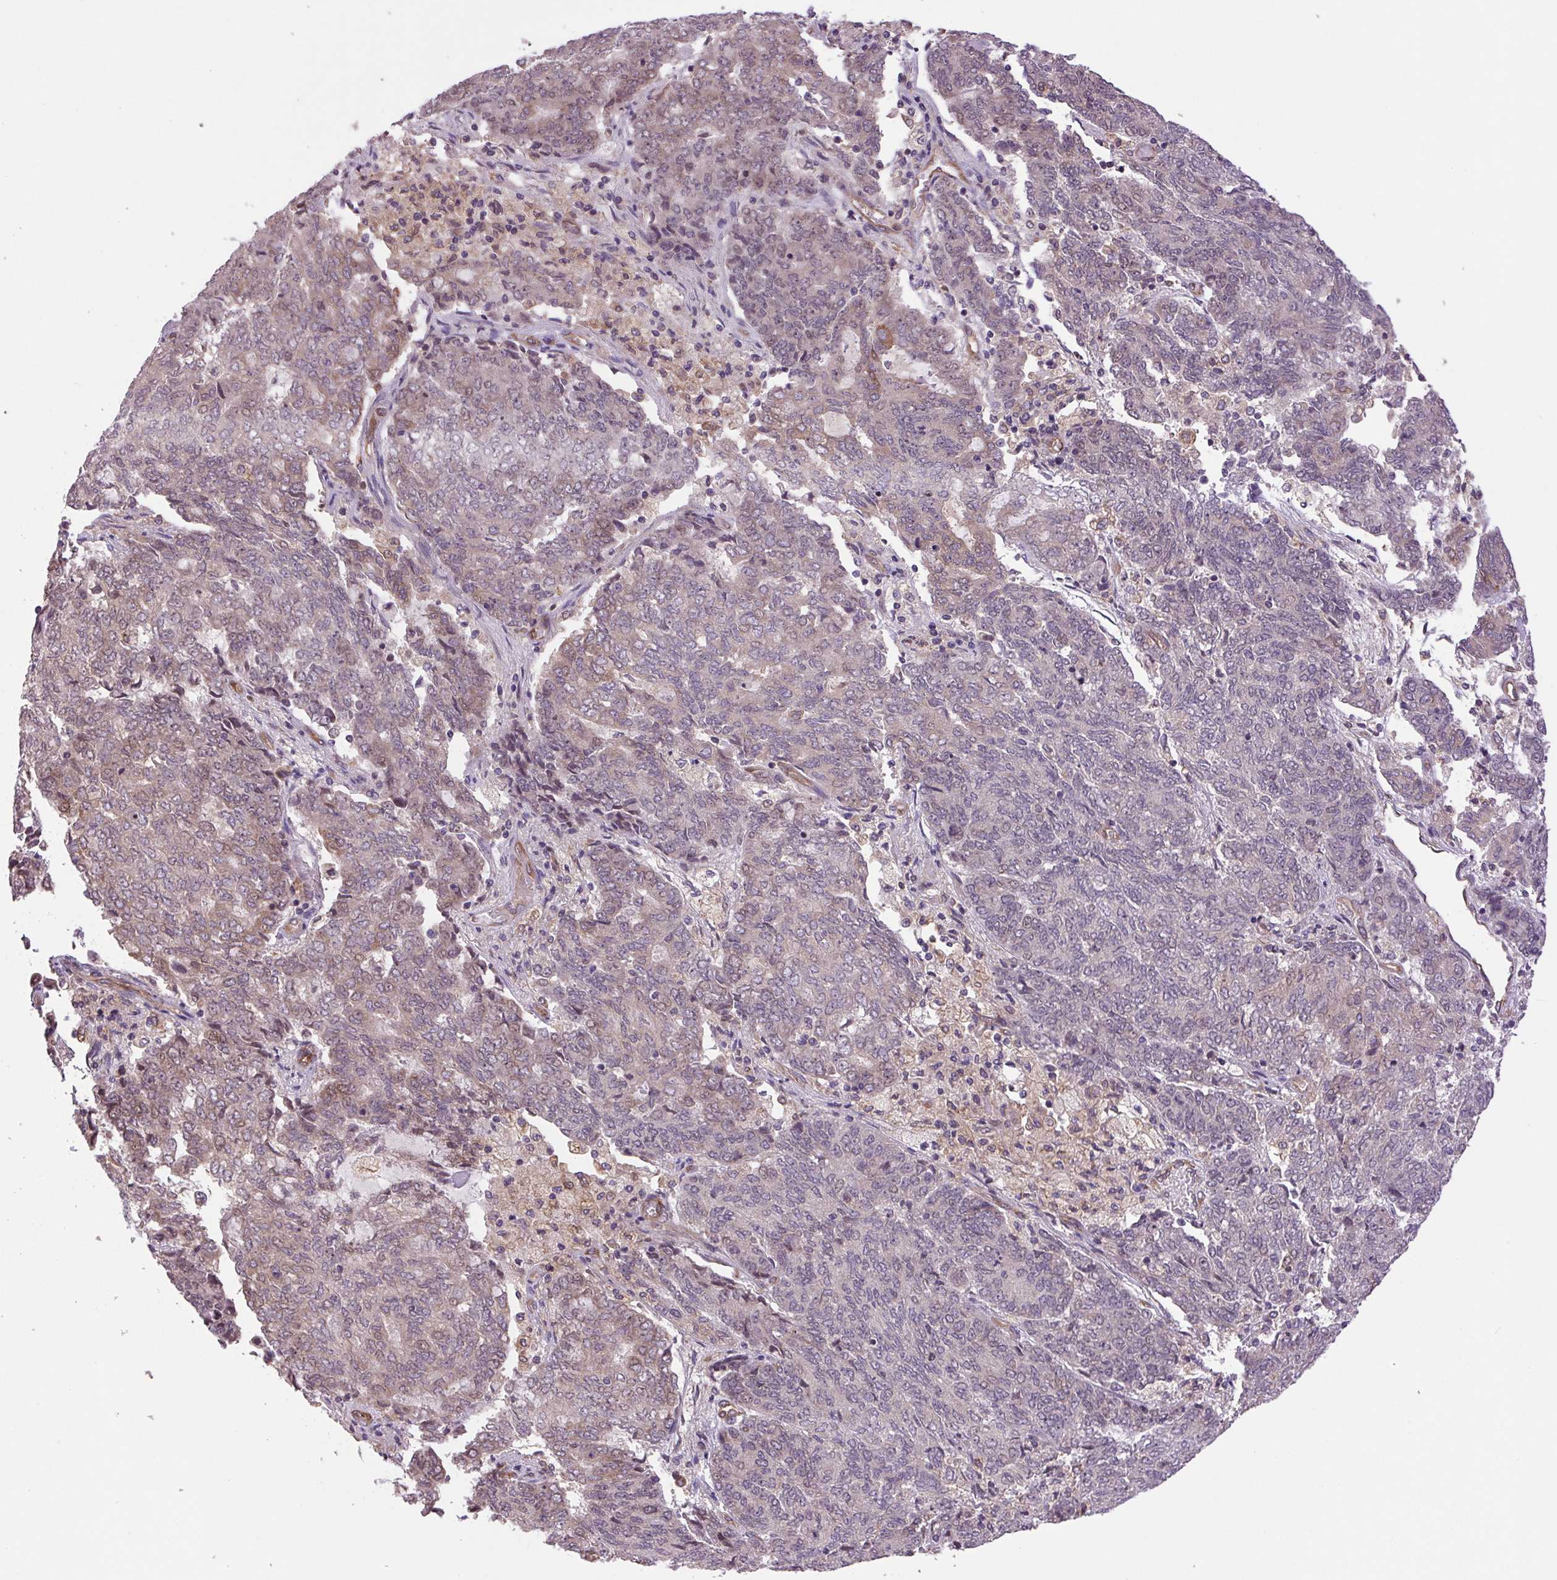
{"staining": {"intensity": "weak", "quantity": "25%-75%", "location": "cytoplasmic/membranous"}, "tissue": "endometrial cancer", "cell_type": "Tumor cells", "image_type": "cancer", "snomed": [{"axis": "morphology", "description": "Adenocarcinoma, NOS"}, {"axis": "topography", "description": "Endometrium"}], "caption": "Immunohistochemistry photomicrograph of neoplastic tissue: adenocarcinoma (endometrial) stained using immunohistochemistry (IHC) shows low levels of weak protein expression localized specifically in the cytoplasmic/membranous of tumor cells, appearing as a cytoplasmic/membranous brown color.", "gene": "SEPTIN10", "patient": {"sex": "female", "age": 80}}